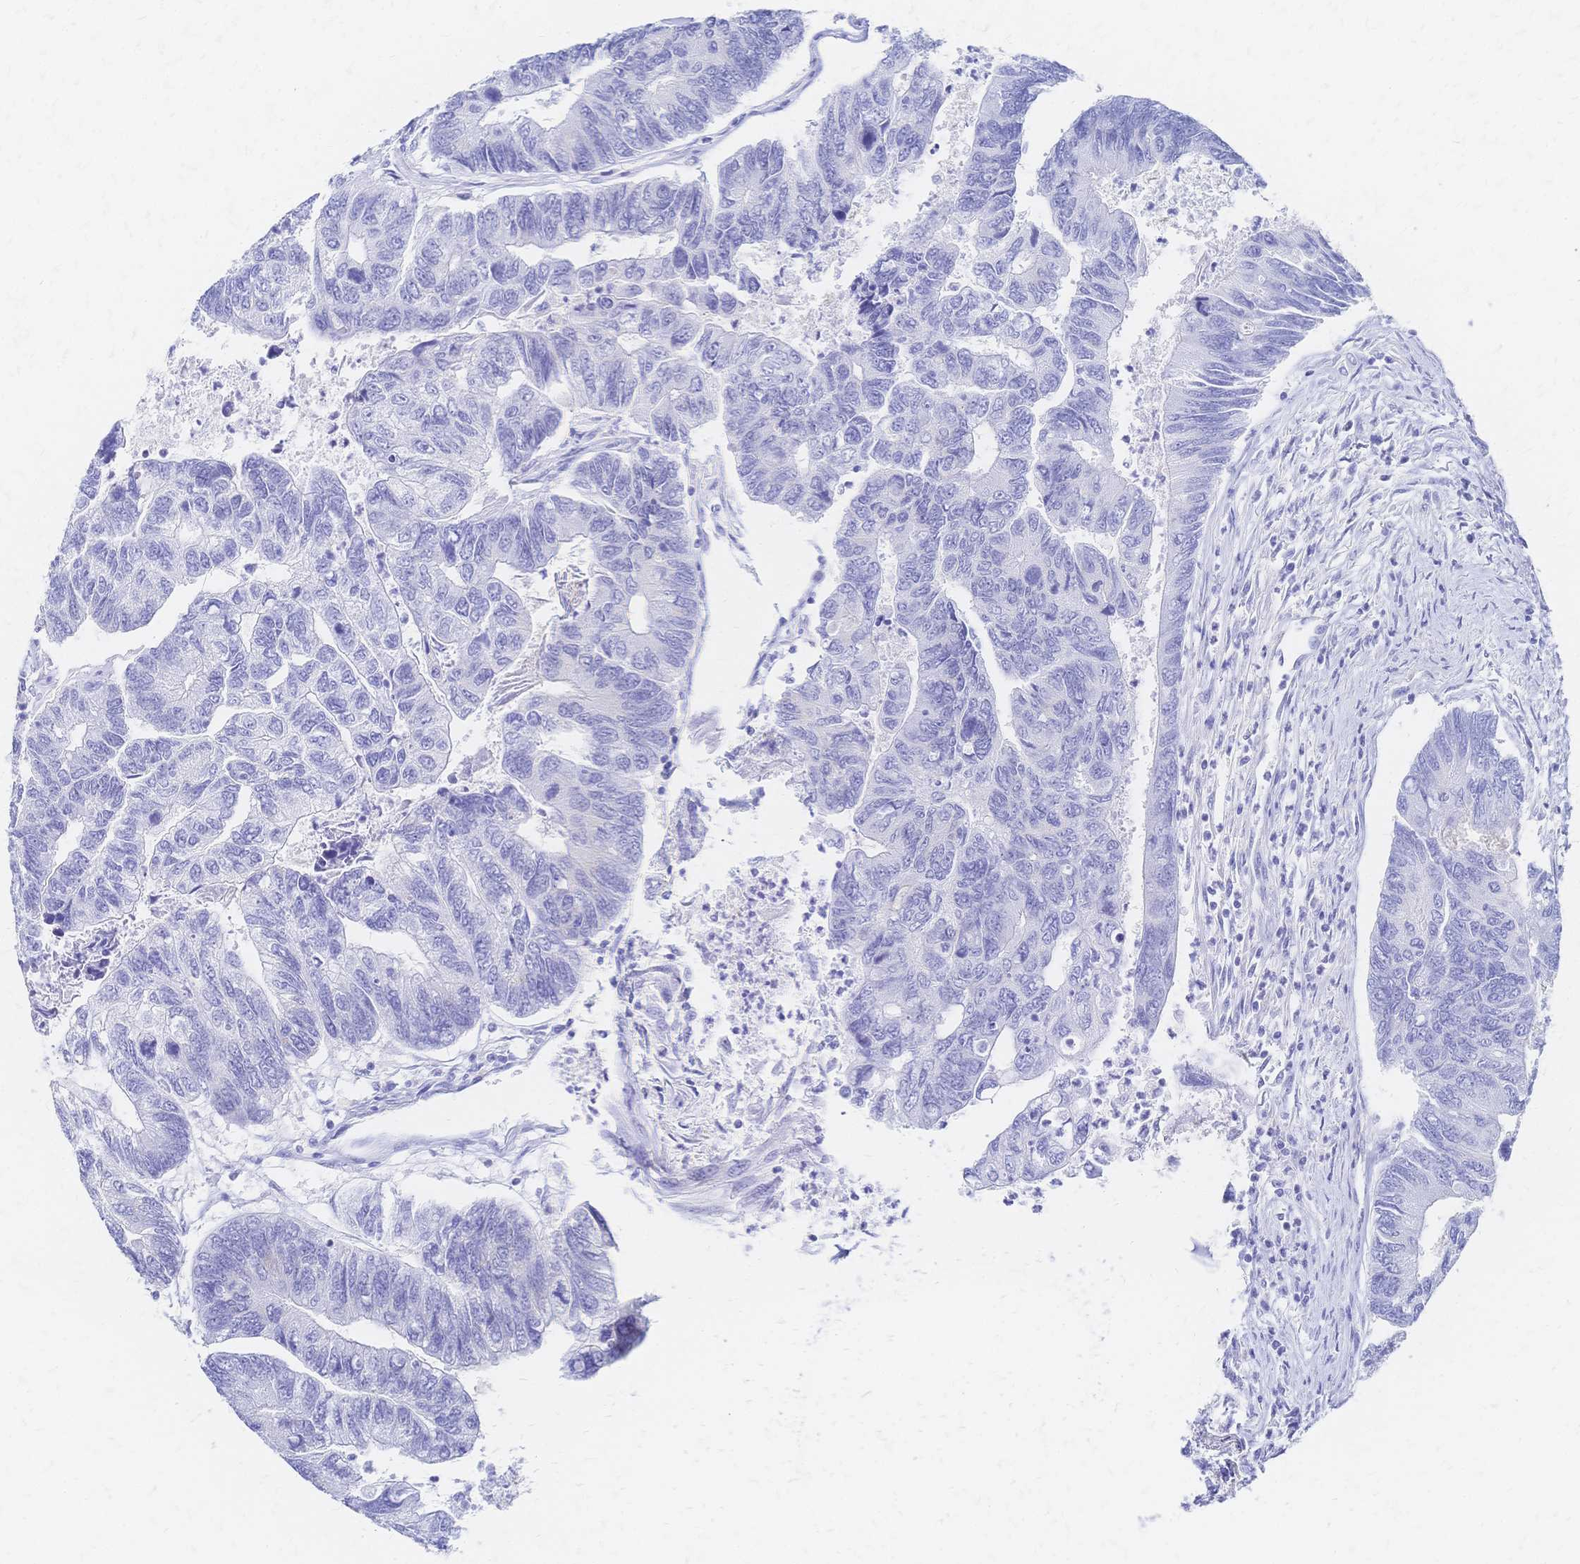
{"staining": {"intensity": "negative", "quantity": "none", "location": "none"}, "tissue": "colorectal cancer", "cell_type": "Tumor cells", "image_type": "cancer", "snomed": [{"axis": "morphology", "description": "Adenocarcinoma, NOS"}, {"axis": "topography", "description": "Colon"}], "caption": "This is an IHC micrograph of colorectal cancer (adenocarcinoma). There is no expression in tumor cells.", "gene": "SLC5A1", "patient": {"sex": "female", "age": 67}}